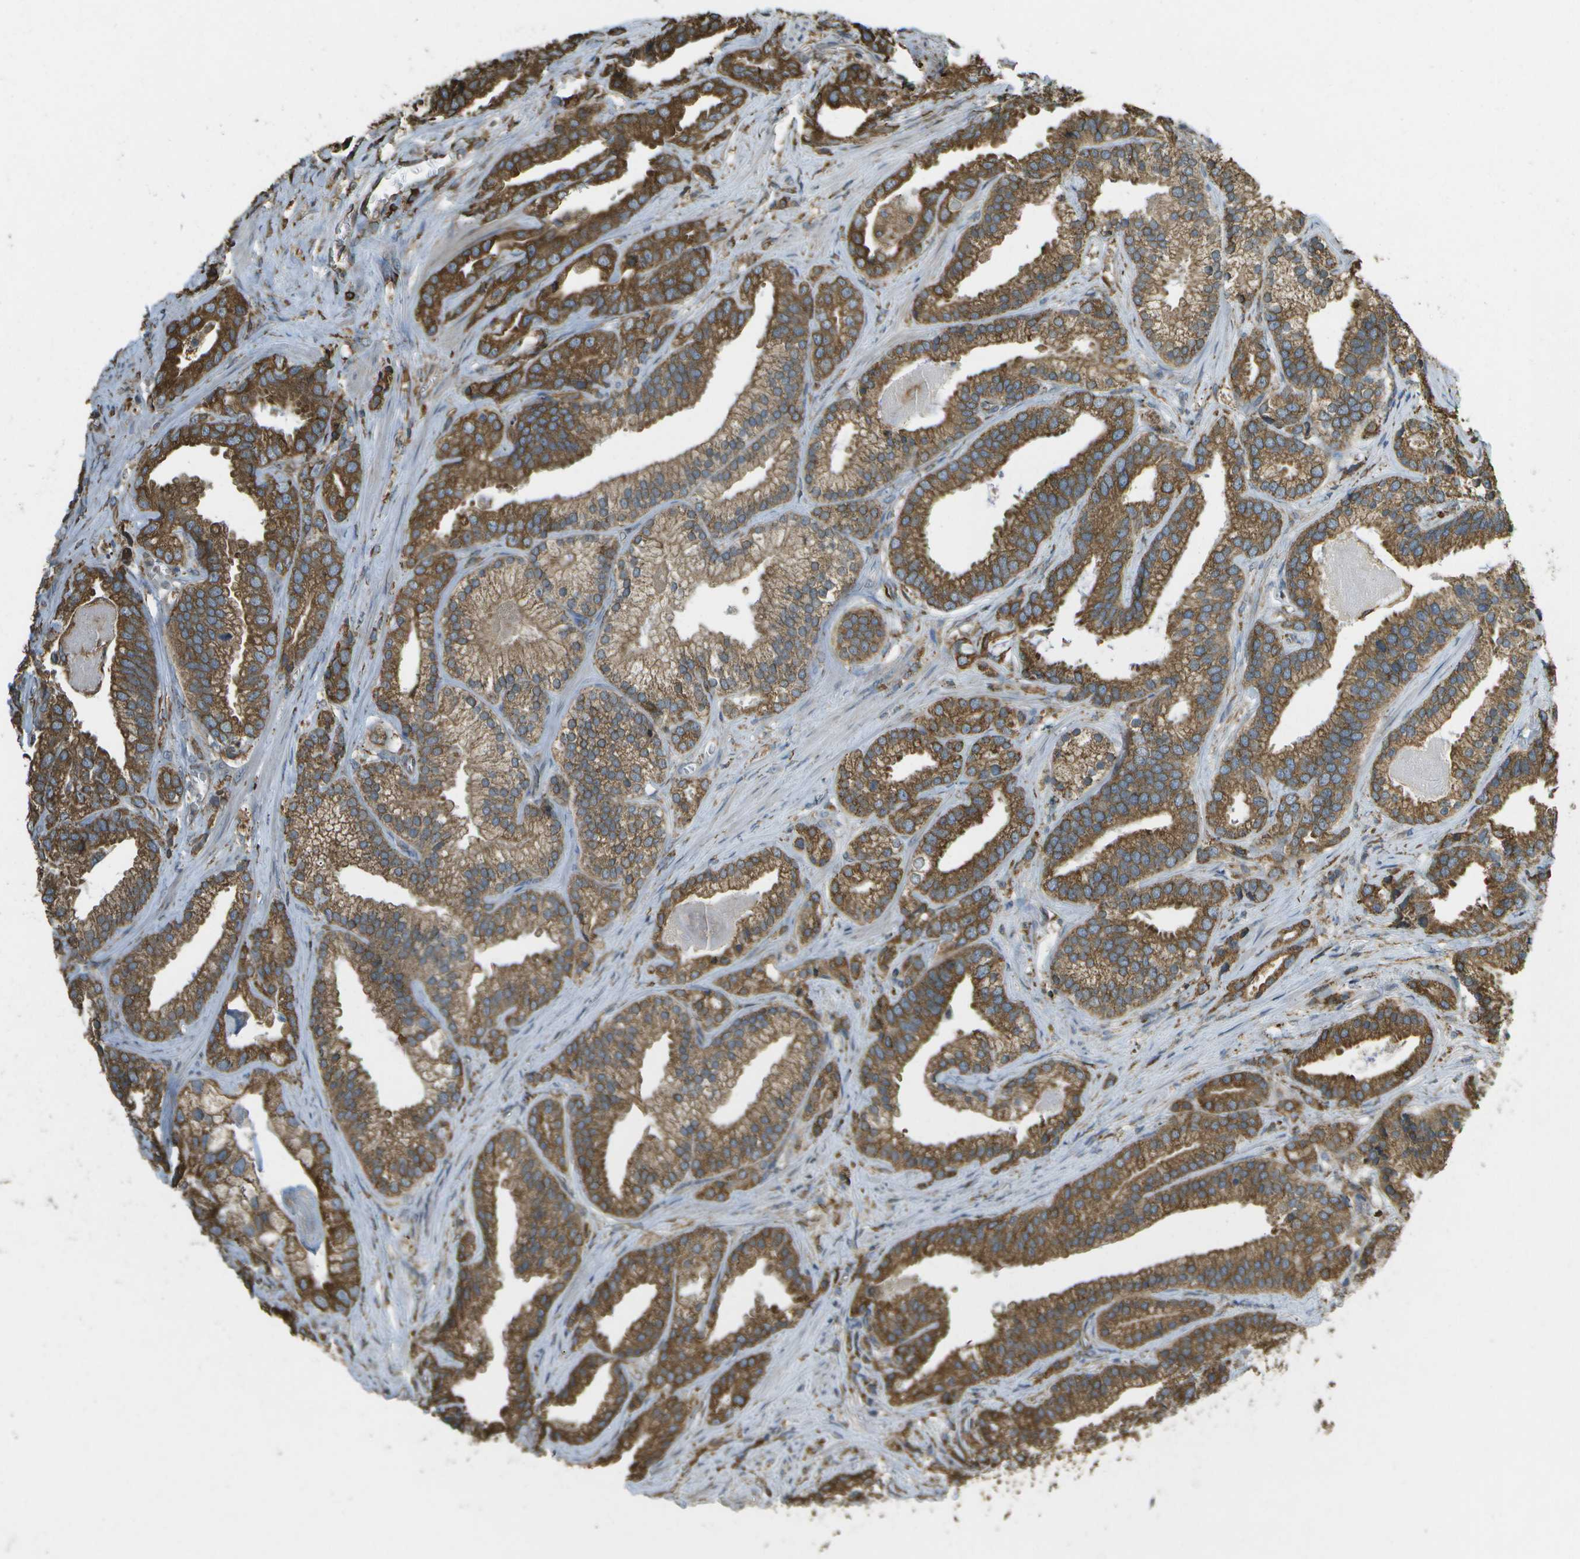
{"staining": {"intensity": "strong", "quantity": ">75%", "location": "cytoplasmic/membranous"}, "tissue": "prostate cancer", "cell_type": "Tumor cells", "image_type": "cancer", "snomed": [{"axis": "morphology", "description": "Adenocarcinoma, Low grade"}, {"axis": "topography", "description": "Prostate"}], "caption": "Adenocarcinoma (low-grade) (prostate) stained with DAB (3,3'-diaminobenzidine) immunohistochemistry (IHC) shows high levels of strong cytoplasmic/membranous expression in approximately >75% of tumor cells.", "gene": "PDIA4", "patient": {"sex": "male", "age": 59}}